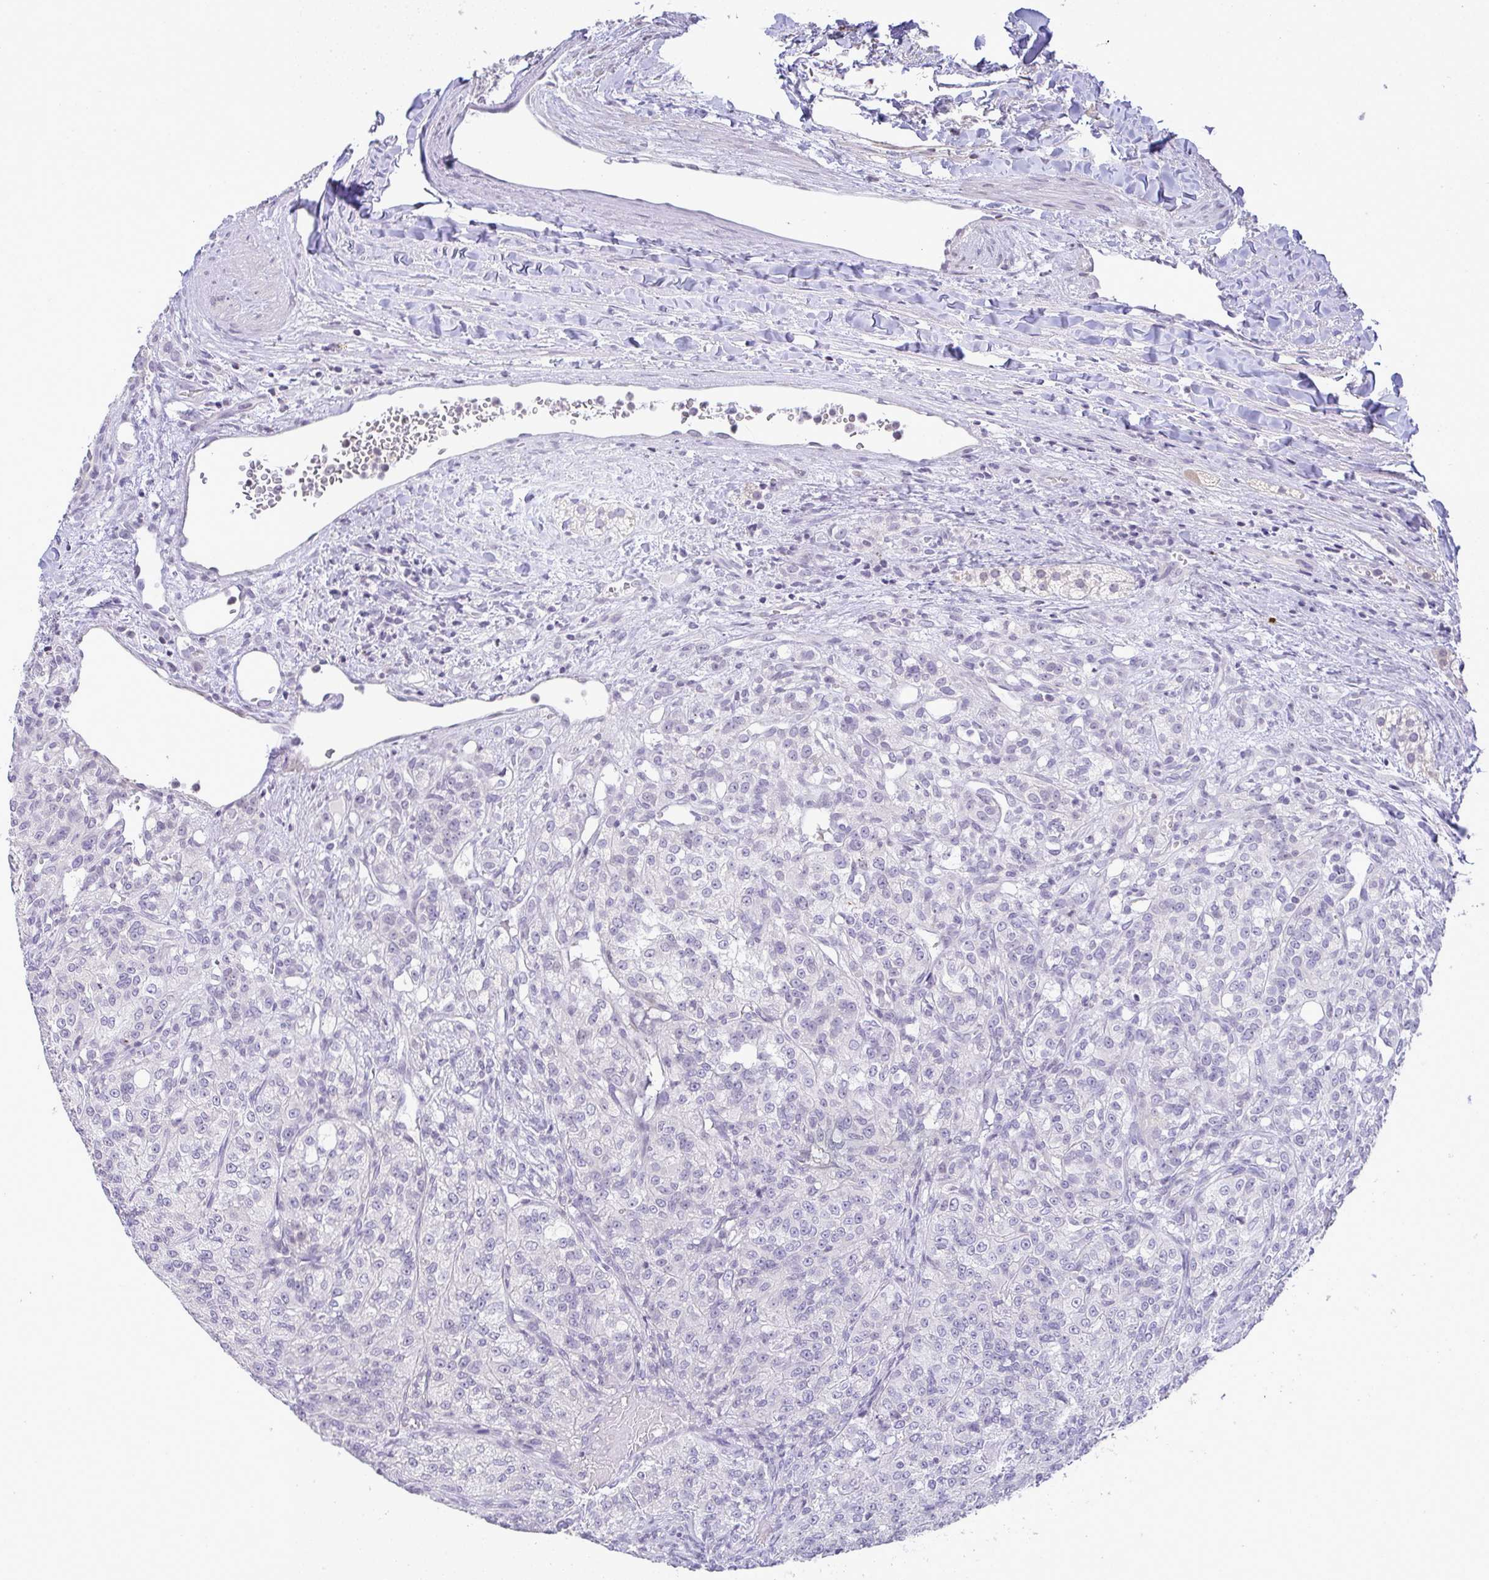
{"staining": {"intensity": "negative", "quantity": "none", "location": "none"}, "tissue": "renal cancer", "cell_type": "Tumor cells", "image_type": "cancer", "snomed": [{"axis": "morphology", "description": "Adenocarcinoma, NOS"}, {"axis": "topography", "description": "Kidney"}], "caption": "There is no significant positivity in tumor cells of renal cancer.", "gene": "CACNA1S", "patient": {"sex": "female", "age": 63}}